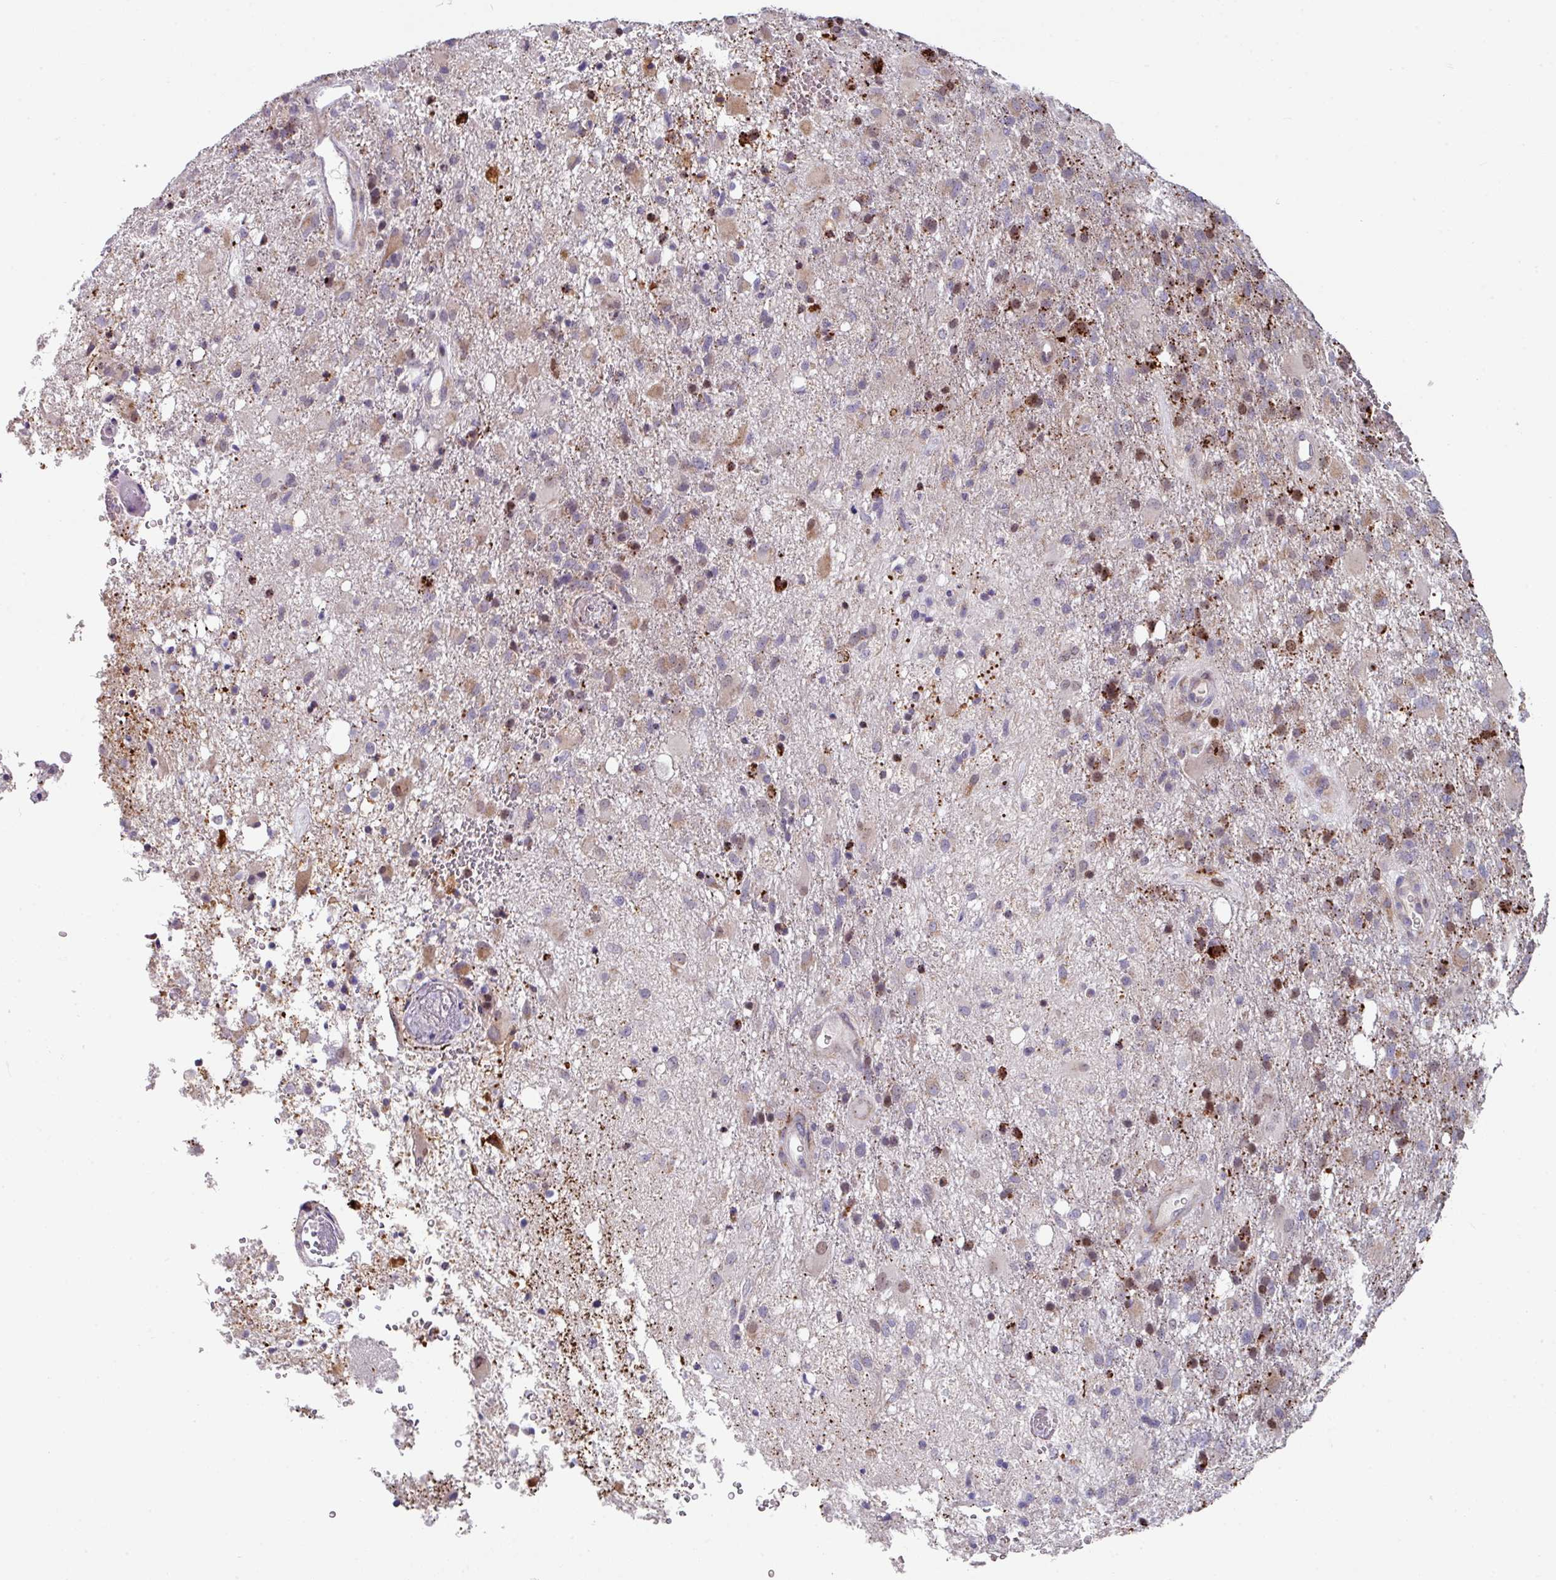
{"staining": {"intensity": "weak", "quantity": "<25%", "location": "cytoplasmic/membranous"}, "tissue": "glioma", "cell_type": "Tumor cells", "image_type": "cancer", "snomed": [{"axis": "morphology", "description": "Glioma, malignant, High grade"}, {"axis": "topography", "description": "Brain"}], "caption": "Micrograph shows no significant protein expression in tumor cells of malignant high-grade glioma.", "gene": "CBX7", "patient": {"sex": "female", "age": 74}}